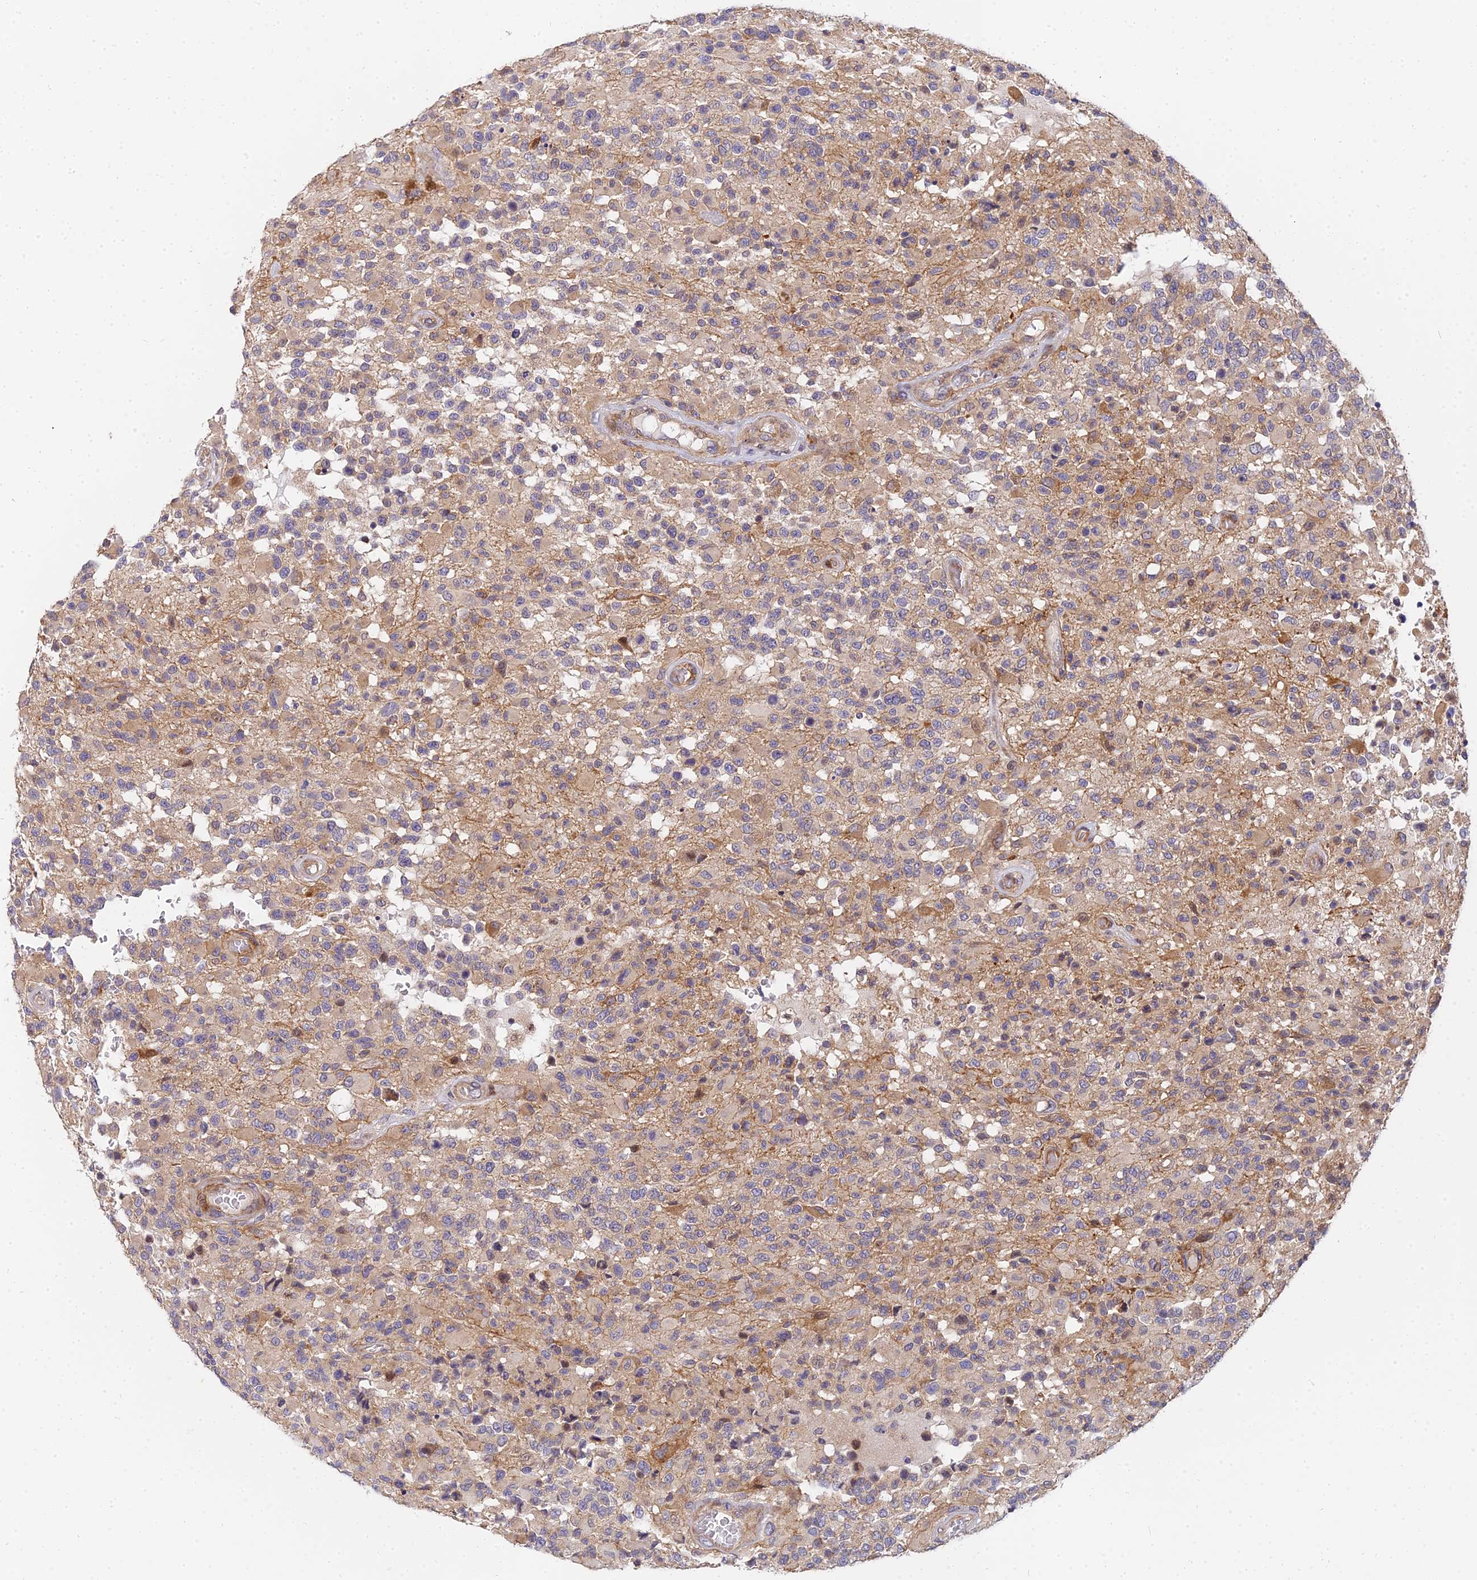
{"staining": {"intensity": "weak", "quantity": "<25%", "location": "cytoplasmic/membranous"}, "tissue": "glioma", "cell_type": "Tumor cells", "image_type": "cancer", "snomed": [{"axis": "morphology", "description": "Glioma, malignant, High grade"}, {"axis": "morphology", "description": "Glioblastoma, NOS"}, {"axis": "topography", "description": "Brain"}], "caption": "The photomicrograph shows no staining of tumor cells in glioma.", "gene": "ARL8B", "patient": {"sex": "male", "age": 60}}